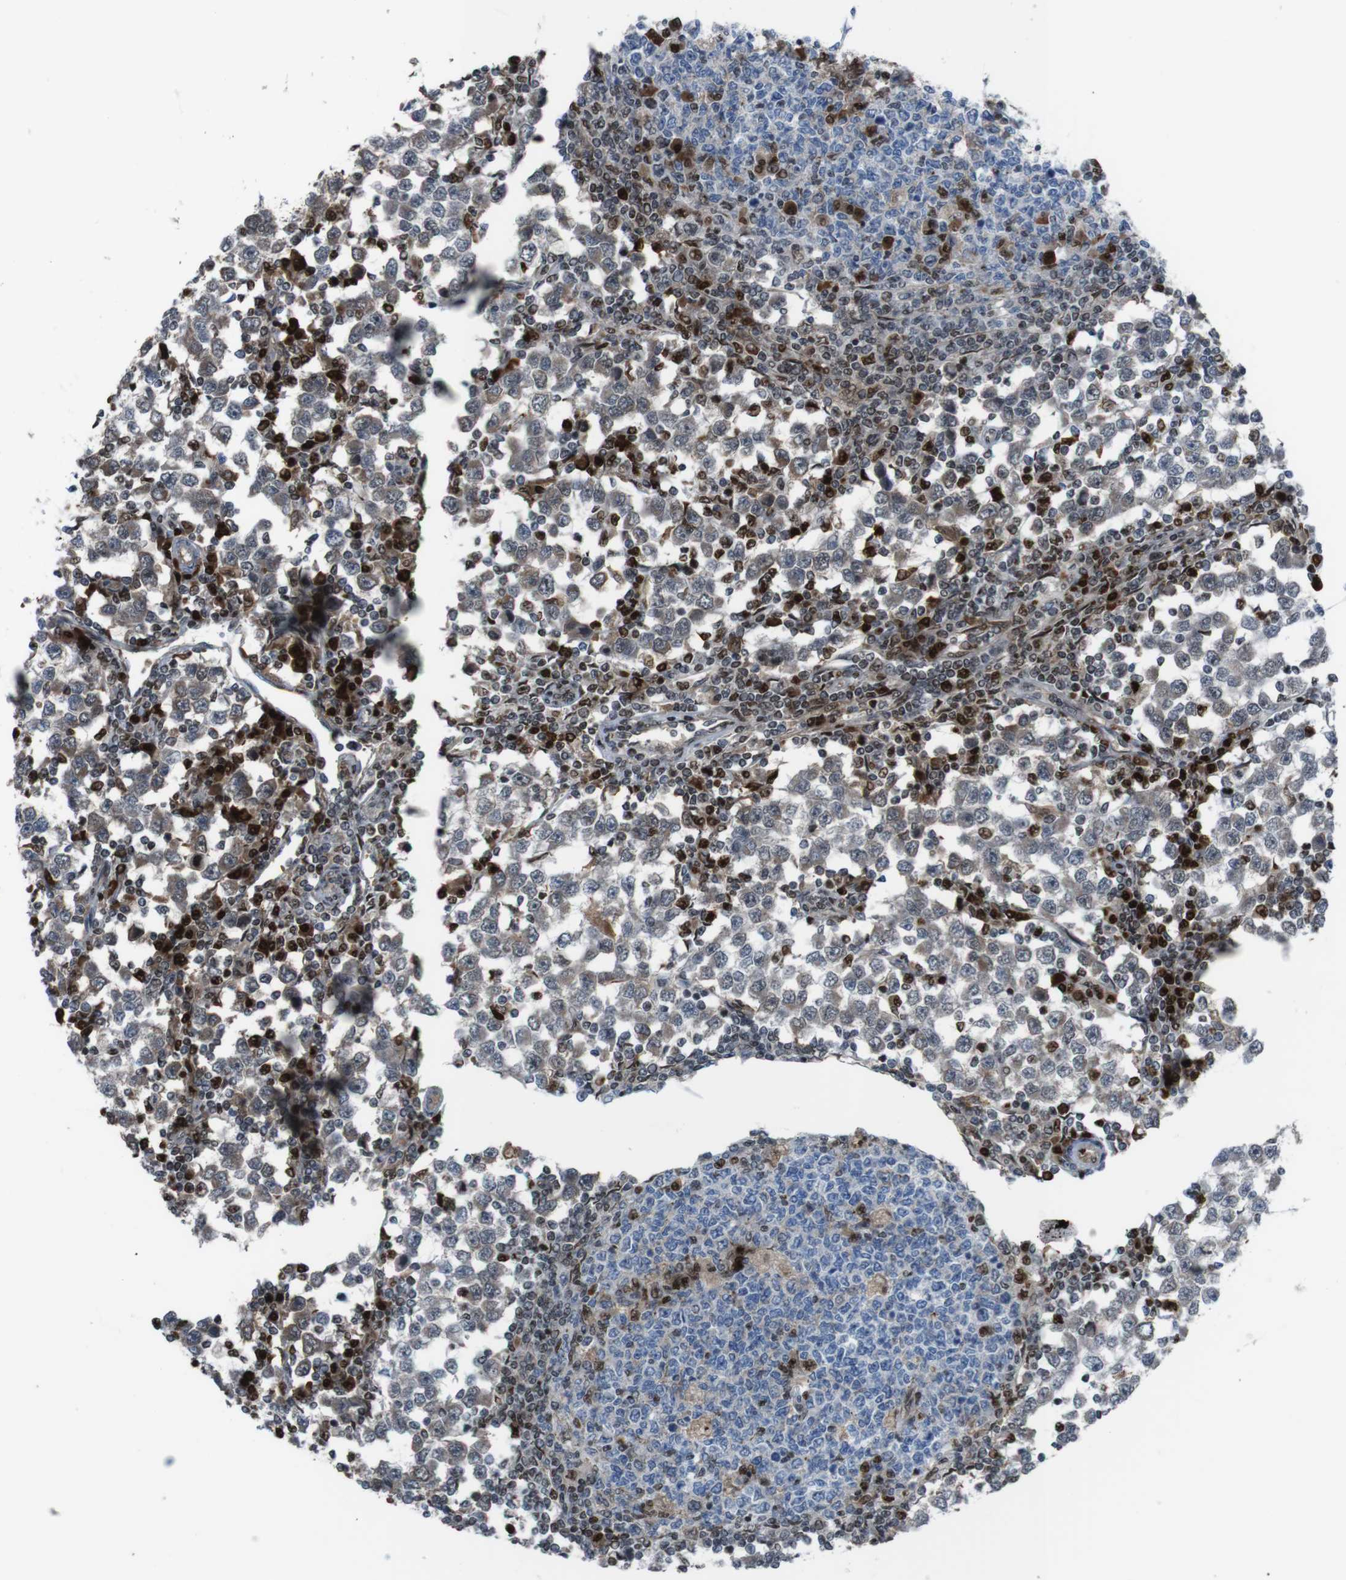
{"staining": {"intensity": "weak", "quantity": "<25%", "location": "nuclear"}, "tissue": "testis cancer", "cell_type": "Tumor cells", "image_type": "cancer", "snomed": [{"axis": "morphology", "description": "Seminoma, NOS"}, {"axis": "topography", "description": "Testis"}], "caption": "This is an immunohistochemistry histopathology image of testis seminoma. There is no staining in tumor cells.", "gene": "SUB1", "patient": {"sex": "male", "age": 65}}